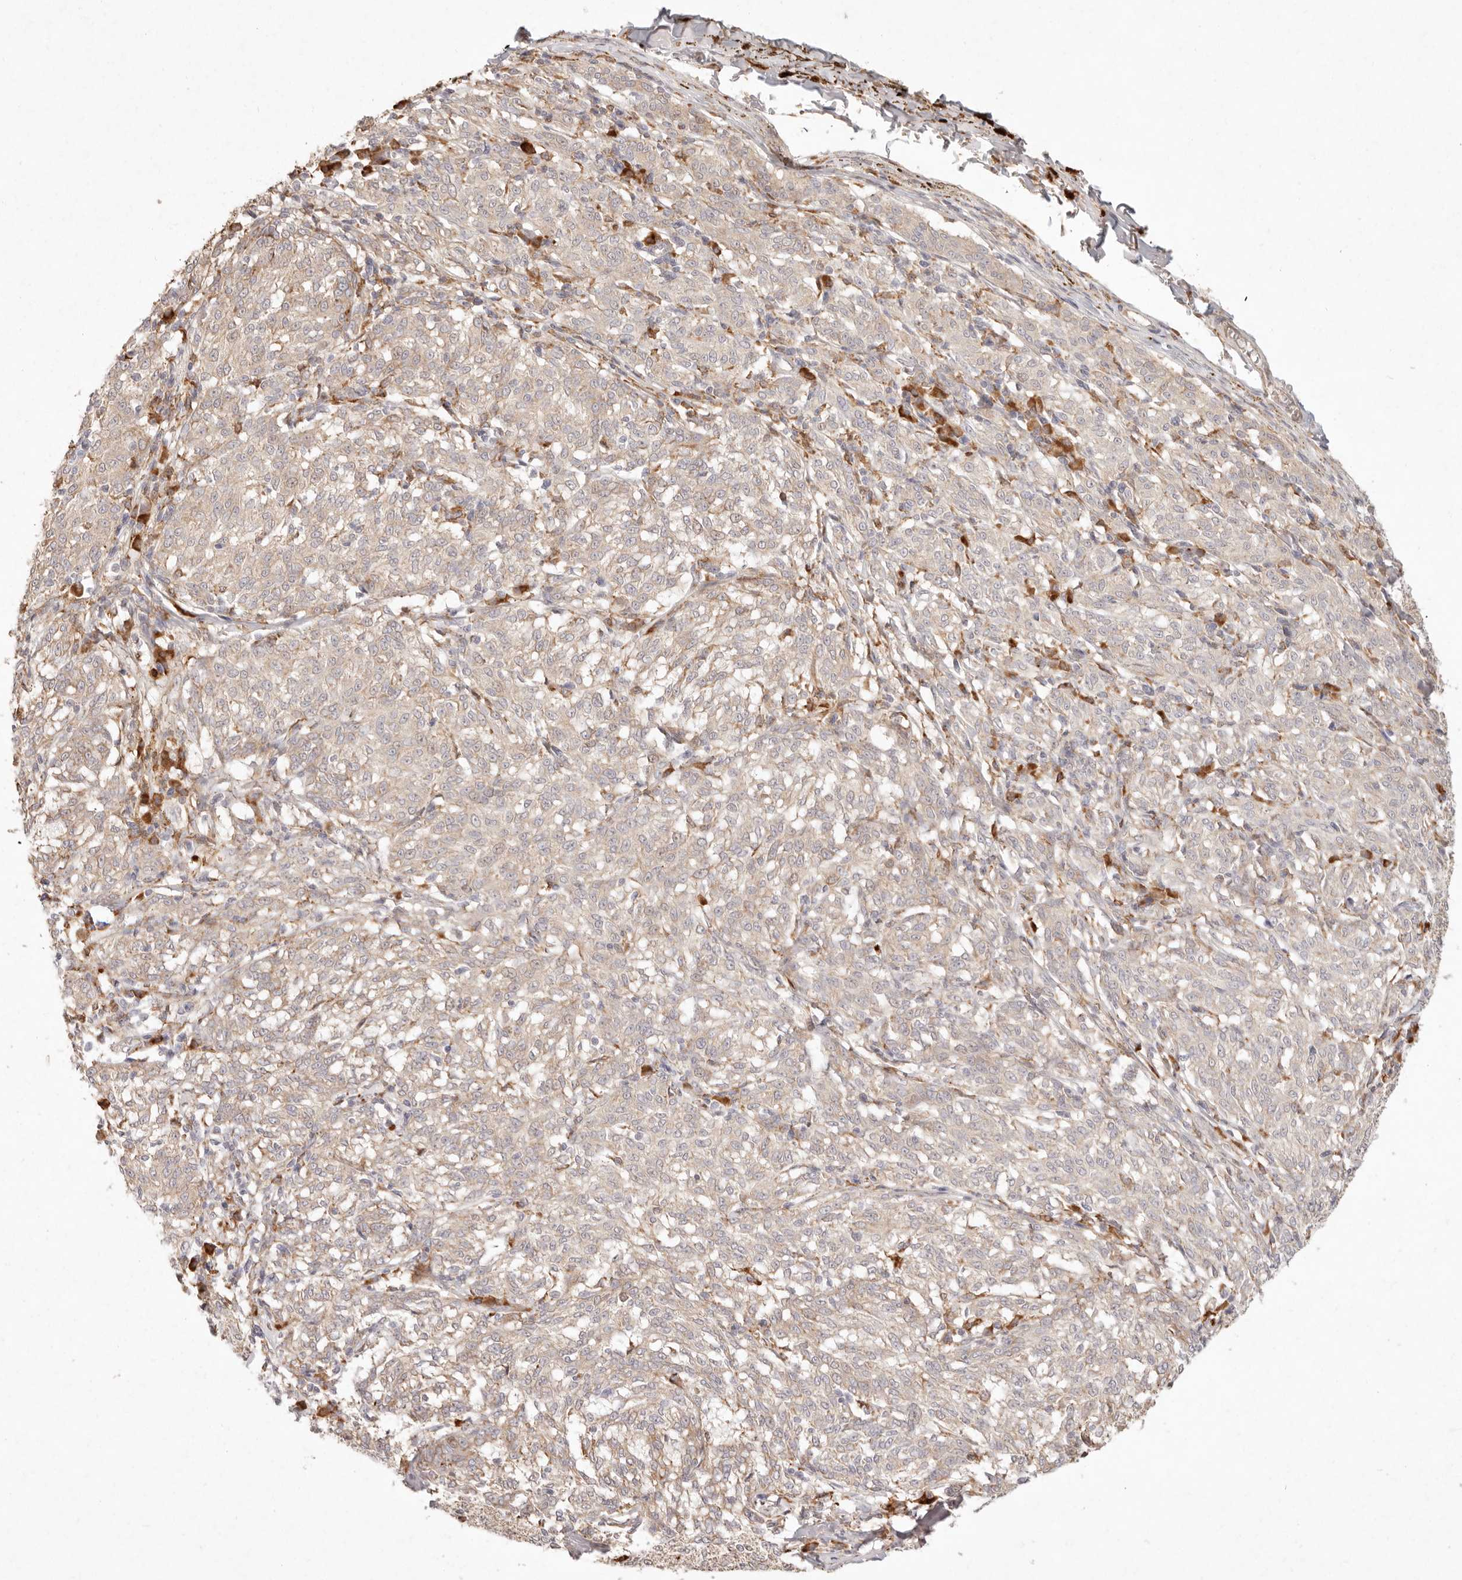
{"staining": {"intensity": "negative", "quantity": "none", "location": "none"}, "tissue": "melanoma", "cell_type": "Tumor cells", "image_type": "cancer", "snomed": [{"axis": "morphology", "description": "Malignant melanoma, NOS"}, {"axis": "topography", "description": "Skin"}], "caption": "An image of human melanoma is negative for staining in tumor cells.", "gene": "C1orf127", "patient": {"sex": "female", "age": 72}}